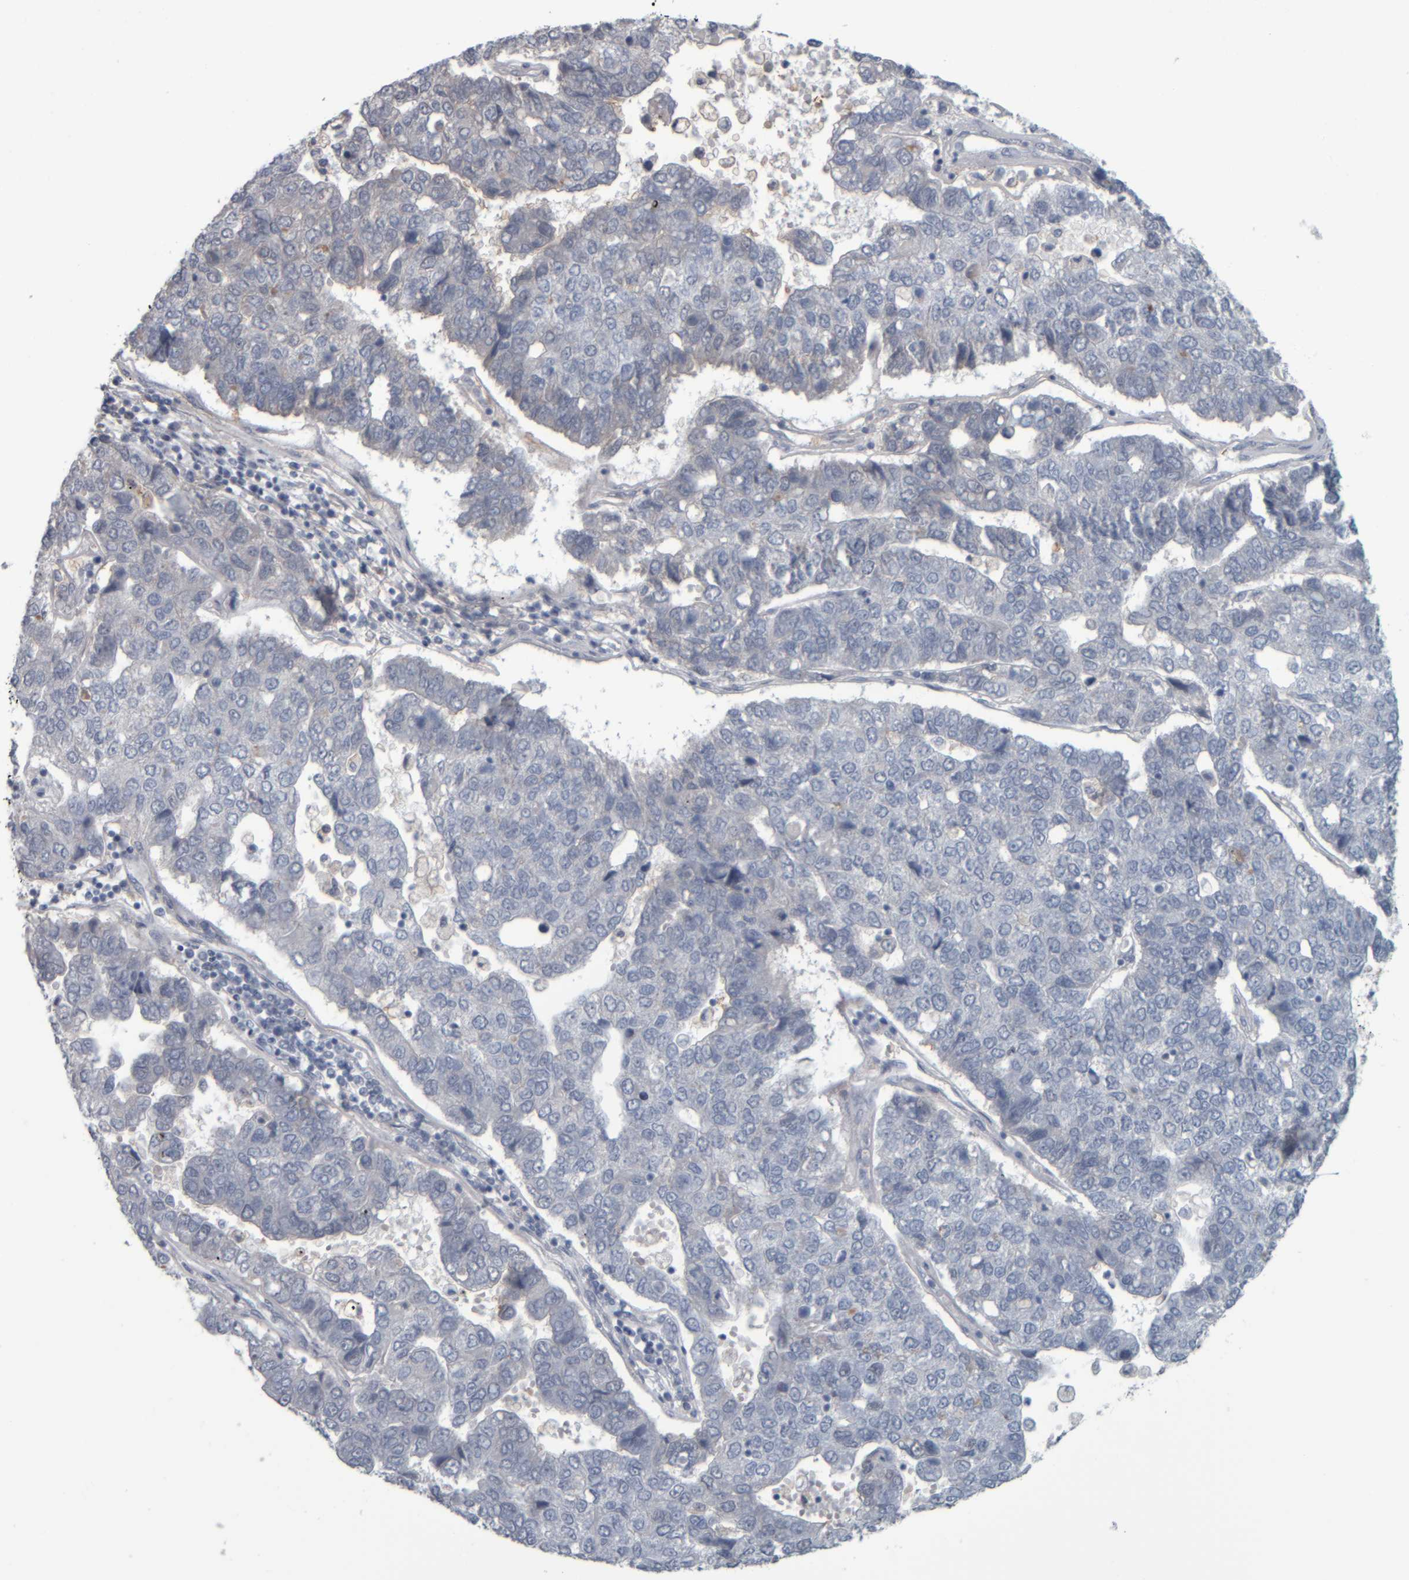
{"staining": {"intensity": "negative", "quantity": "none", "location": "none"}, "tissue": "pancreatic cancer", "cell_type": "Tumor cells", "image_type": "cancer", "snomed": [{"axis": "morphology", "description": "Adenocarcinoma, NOS"}, {"axis": "topography", "description": "Pancreas"}], "caption": "Pancreatic cancer was stained to show a protein in brown. There is no significant positivity in tumor cells.", "gene": "CAVIN4", "patient": {"sex": "female", "age": 61}}